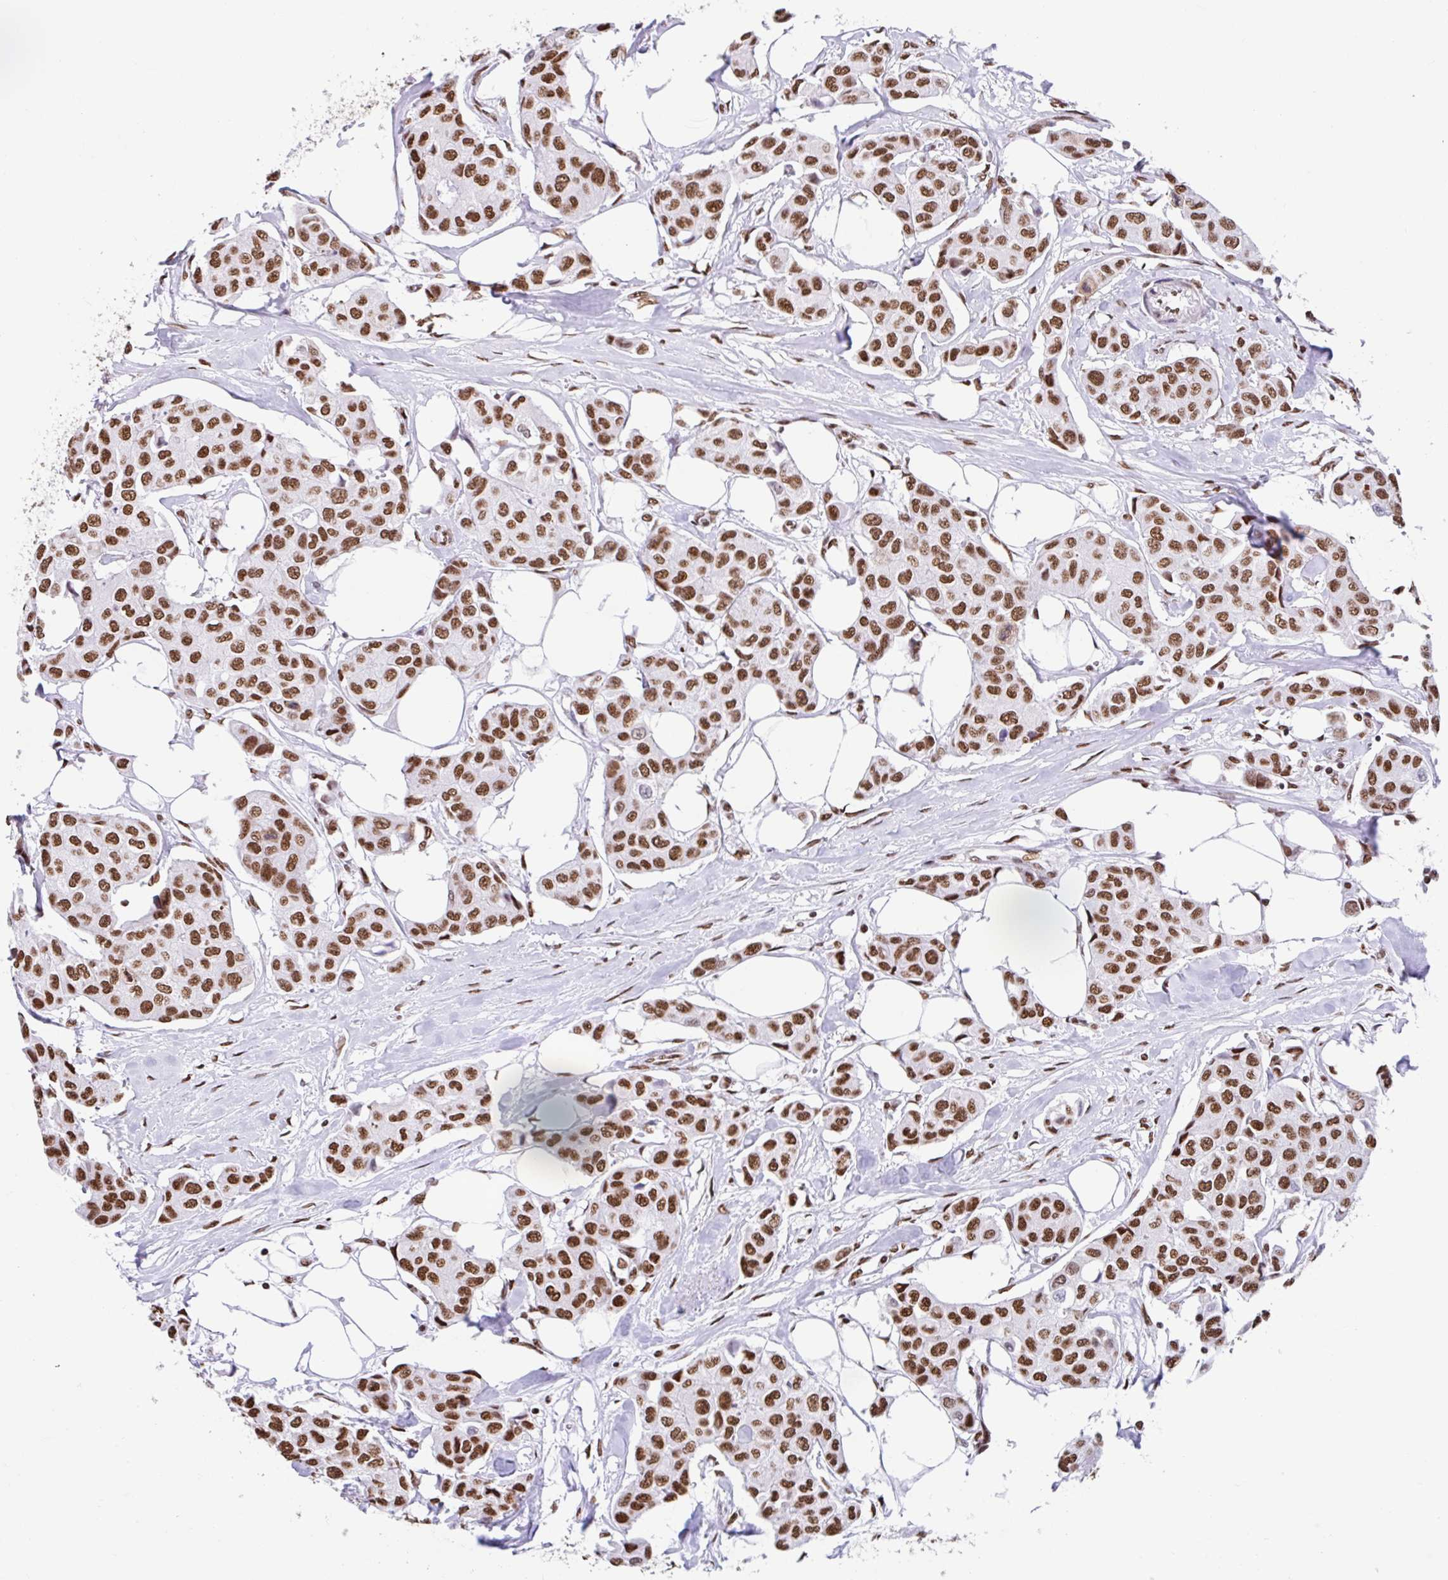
{"staining": {"intensity": "strong", "quantity": ">75%", "location": "nuclear"}, "tissue": "breast cancer", "cell_type": "Tumor cells", "image_type": "cancer", "snomed": [{"axis": "morphology", "description": "Duct carcinoma"}, {"axis": "topography", "description": "Breast"}, {"axis": "topography", "description": "Lymph node"}], "caption": "The histopathology image displays immunohistochemical staining of breast cancer (intraductal carcinoma). There is strong nuclear positivity is seen in about >75% of tumor cells. The protein of interest is shown in brown color, while the nuclei are stained blue.", "gene": "KHDRBS1", "patient": {"sex": "female", "age": 80}}